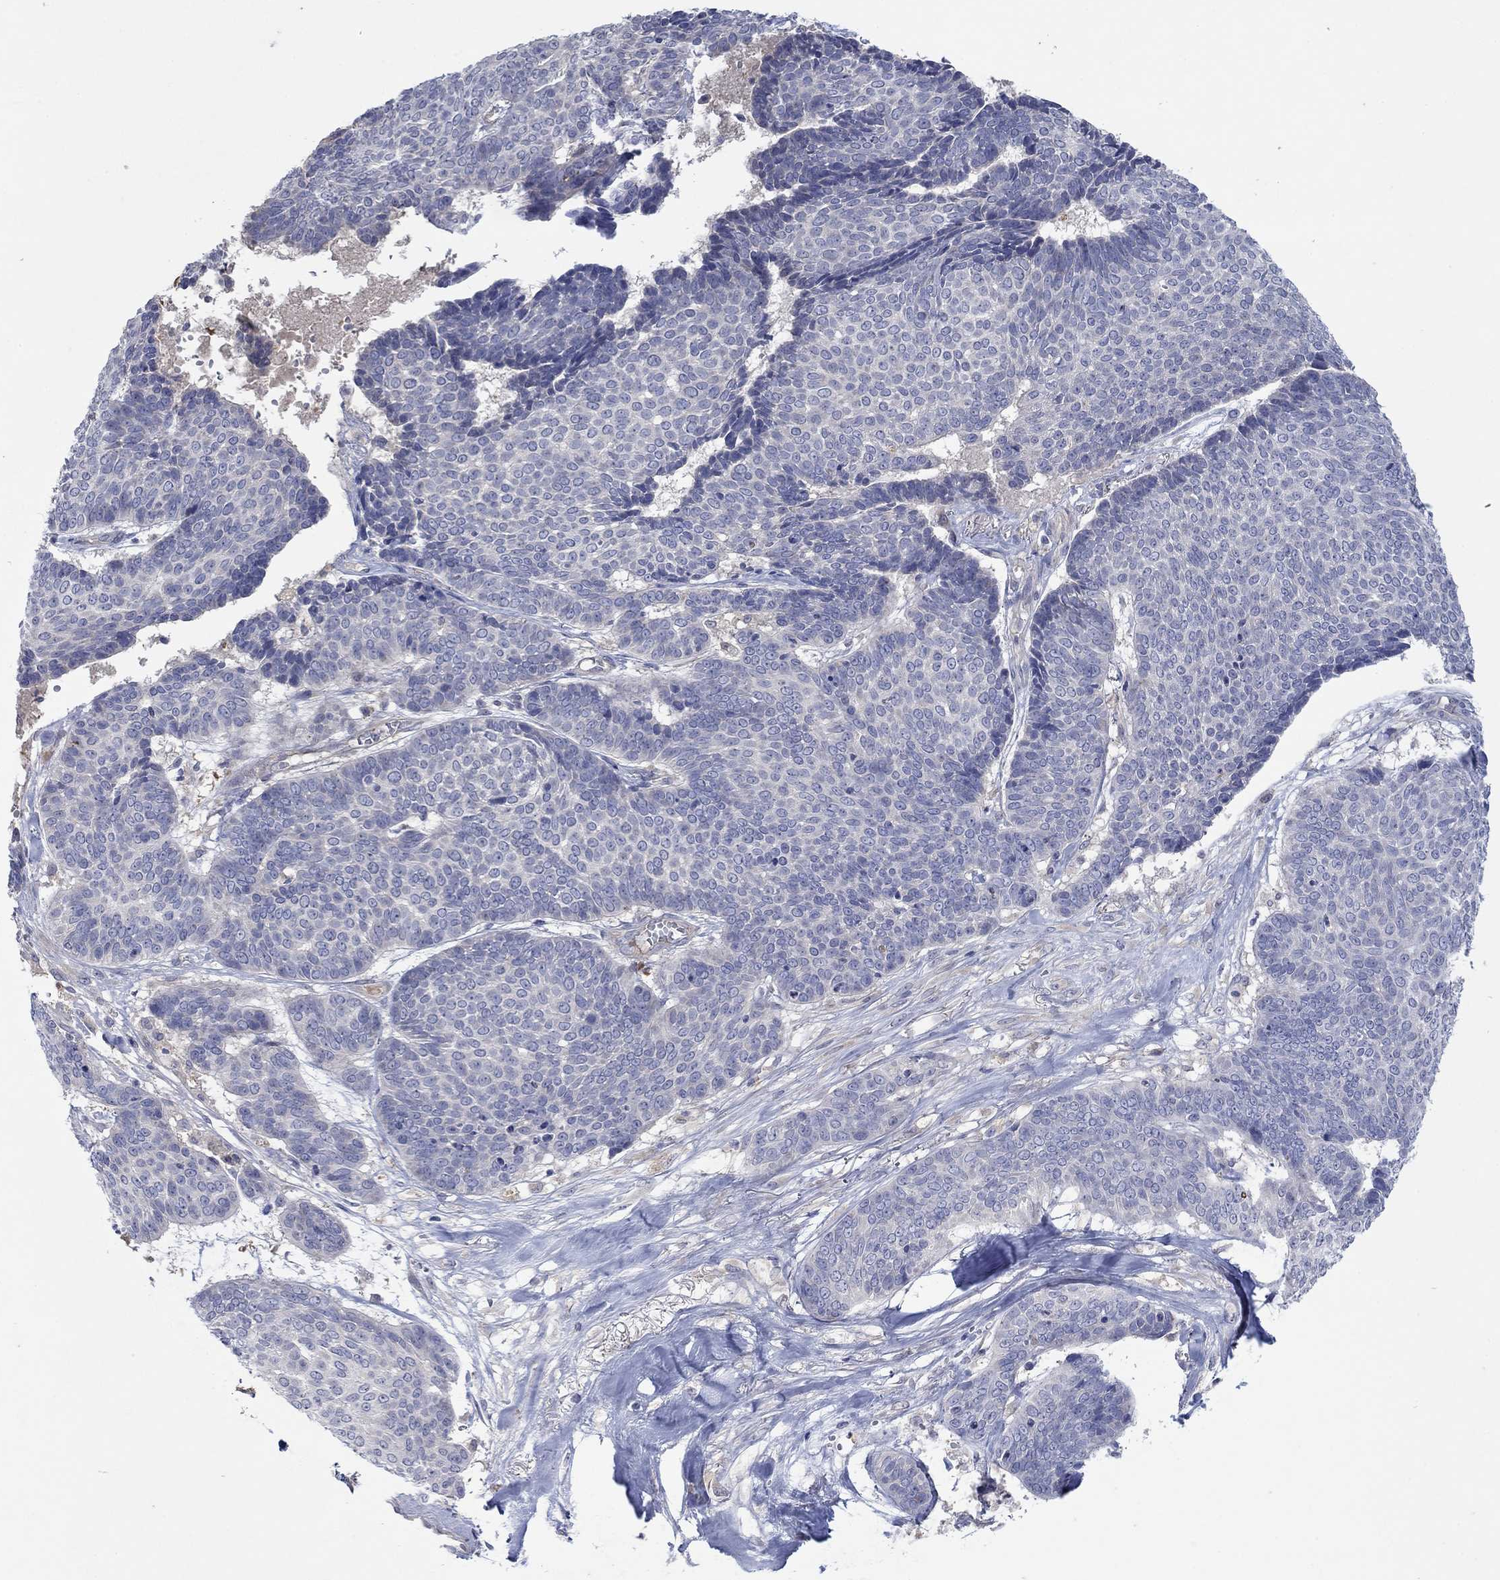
{"staining": {"intensity": "negative", "quantity": "none", "location": "none"}, "tissue": "skin cancer", "cell_type": "Tumor cells", "image_type": "cancer", "snomed": [{"axis": "morphology", "description": "Basal cell carcinoma"}, {"axis": "topography", "description": "Skin"}], "caption": "An image of skin cancer (basal cell carcinoma) stained for a protein demonstrates no brown staining in tumor cells. (Brightfield microscopy of DAB (3,3'-diaminobenzidine) IHC at high magnification).", "gene": "PLCL2", "patient": {"sex": "male", "age": 86}}